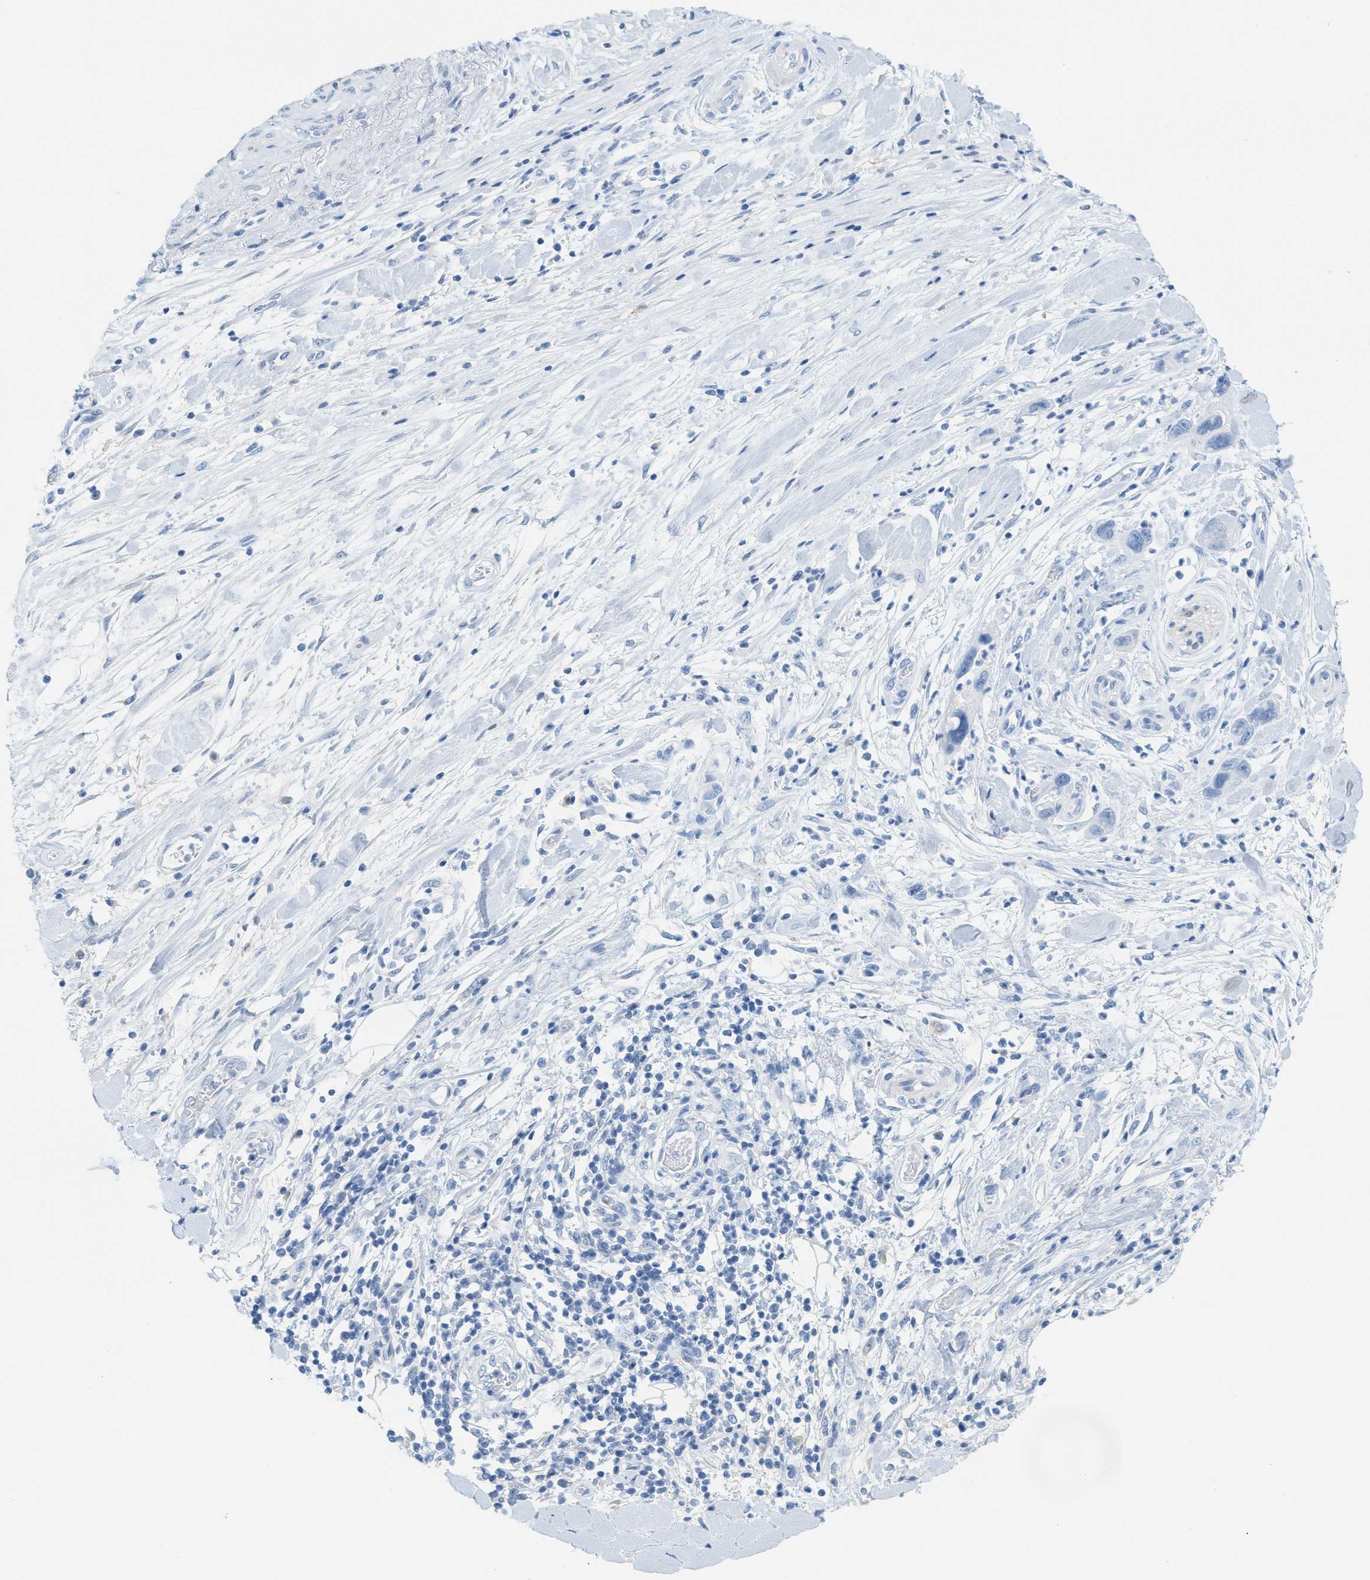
{"staining": {"intensity": "negative", "quantity": "none", "location": "none"}, "tissue": "pancreatic cancer", "cell_type": "Tumor cells", "image_type": "cancer", "snomed": [{"axis": "morphology", "description": "Adenocarcinoma, NOS"}, {"axis": "topography", "description": "Pancreas"}], "caption": "Photomicrograph shows no protein staining in tumor cells of pancreatic adenocarcinoma tissue.", "gene": "ASGR1", "patient": {"sex": "female", "age": 70}}